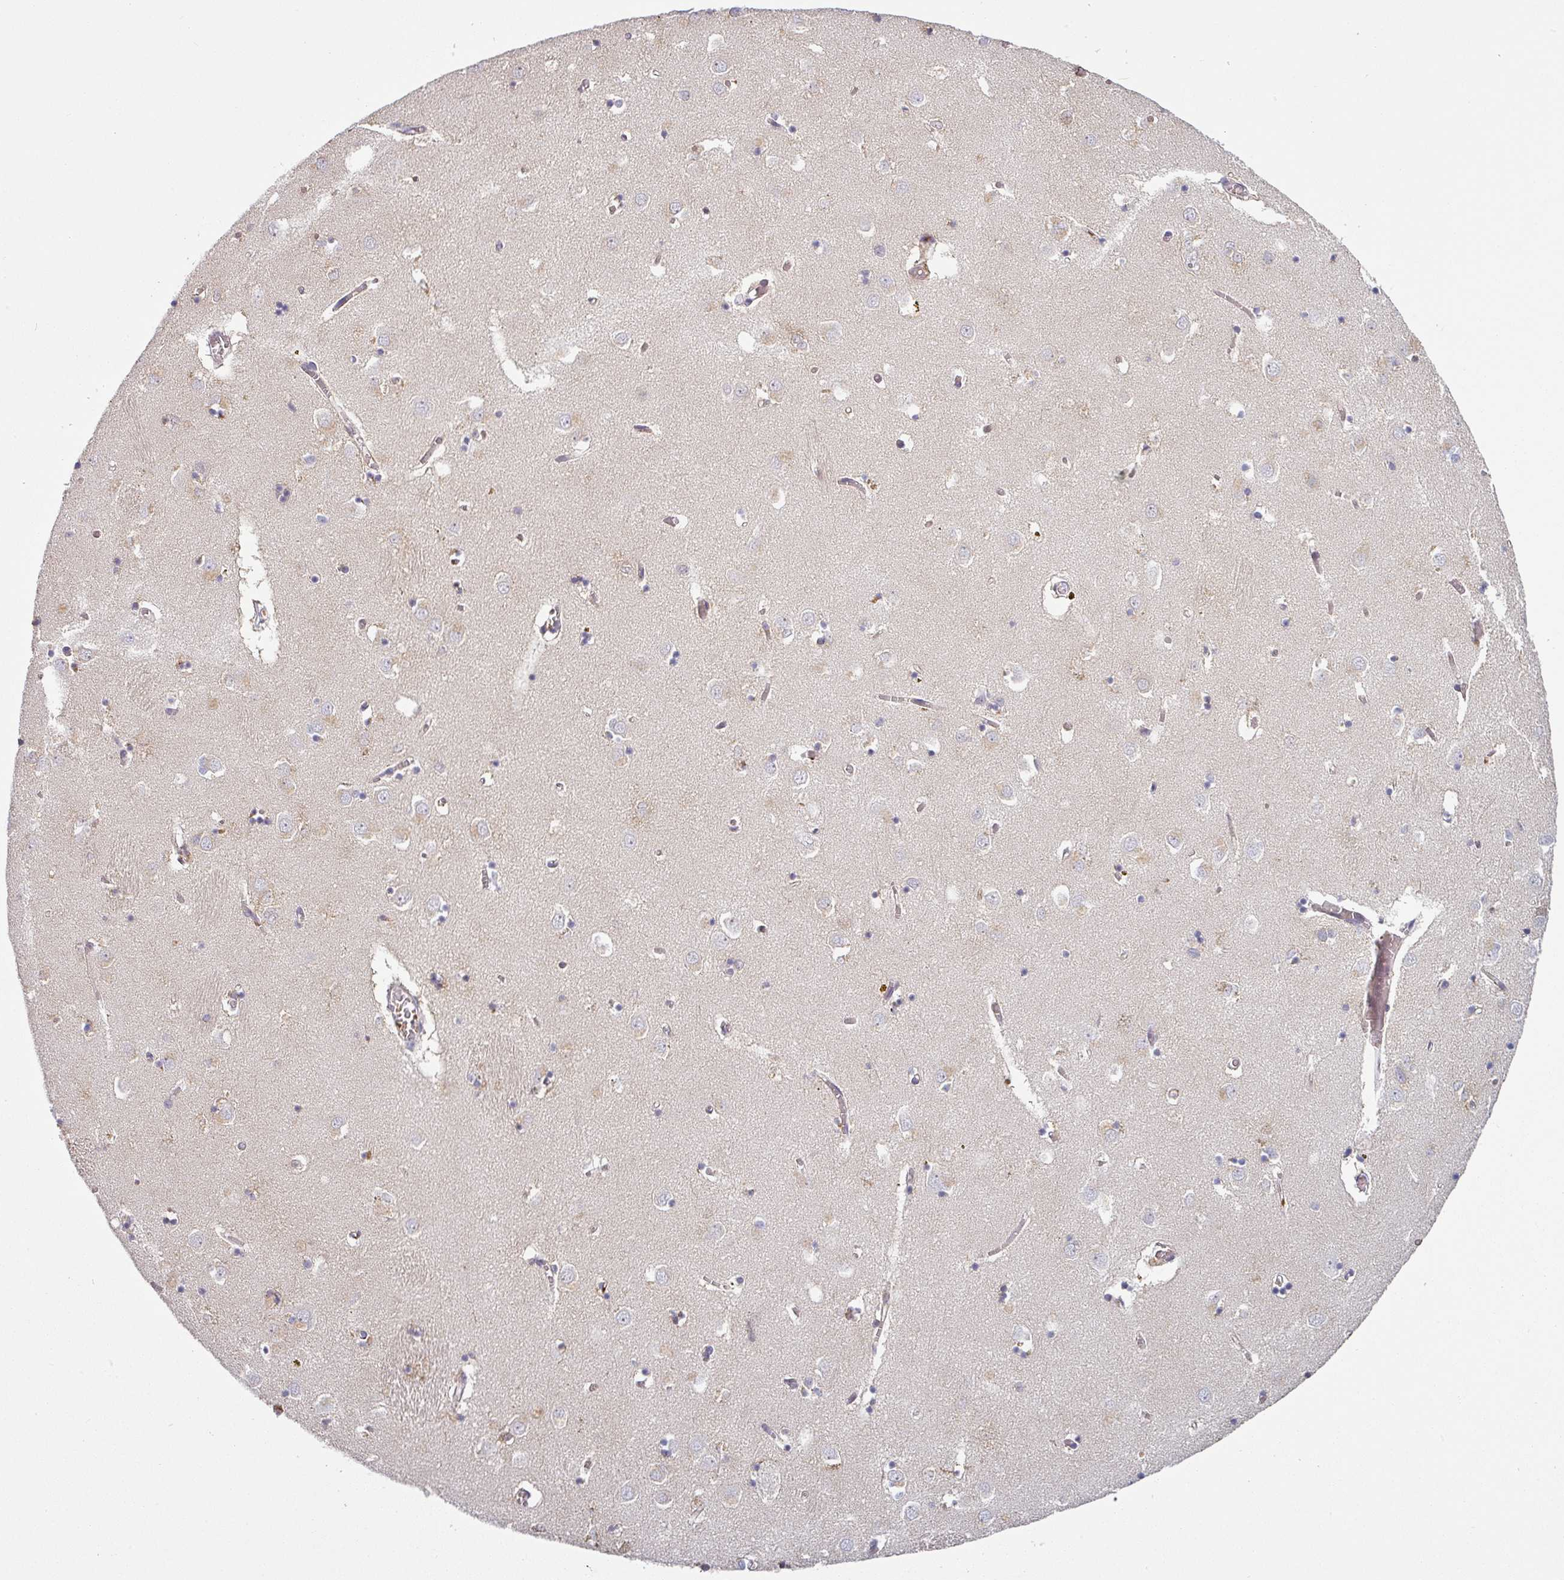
{"staining": {"intensity": "weak", "quantity": "25%-75%", "location": "cytoplasmic/membranous"}, "tissue": "caudate", "cell_type": "Glial cells", "image_type": "normal", "snomed": [{"axis": "morphology", "description": "Normal tissue, NOS"}, {"axis": "topography", "description": "Lateral ventricle wall"}], "caption": "Immunohistochemistry (IHC) of normal caudate exhibits low levels of weak cytoplasmic/membranous positivity in approximately 25%-75% of glial cells. The staining is performed using DAB (3,3'-diaminobenzidine) brown chromogen to label protein expression. The nuclei are counter-stained blue using hematoxylin.", "gene": "PRODH2", "patient": {"sex": "male", "age": 70}}